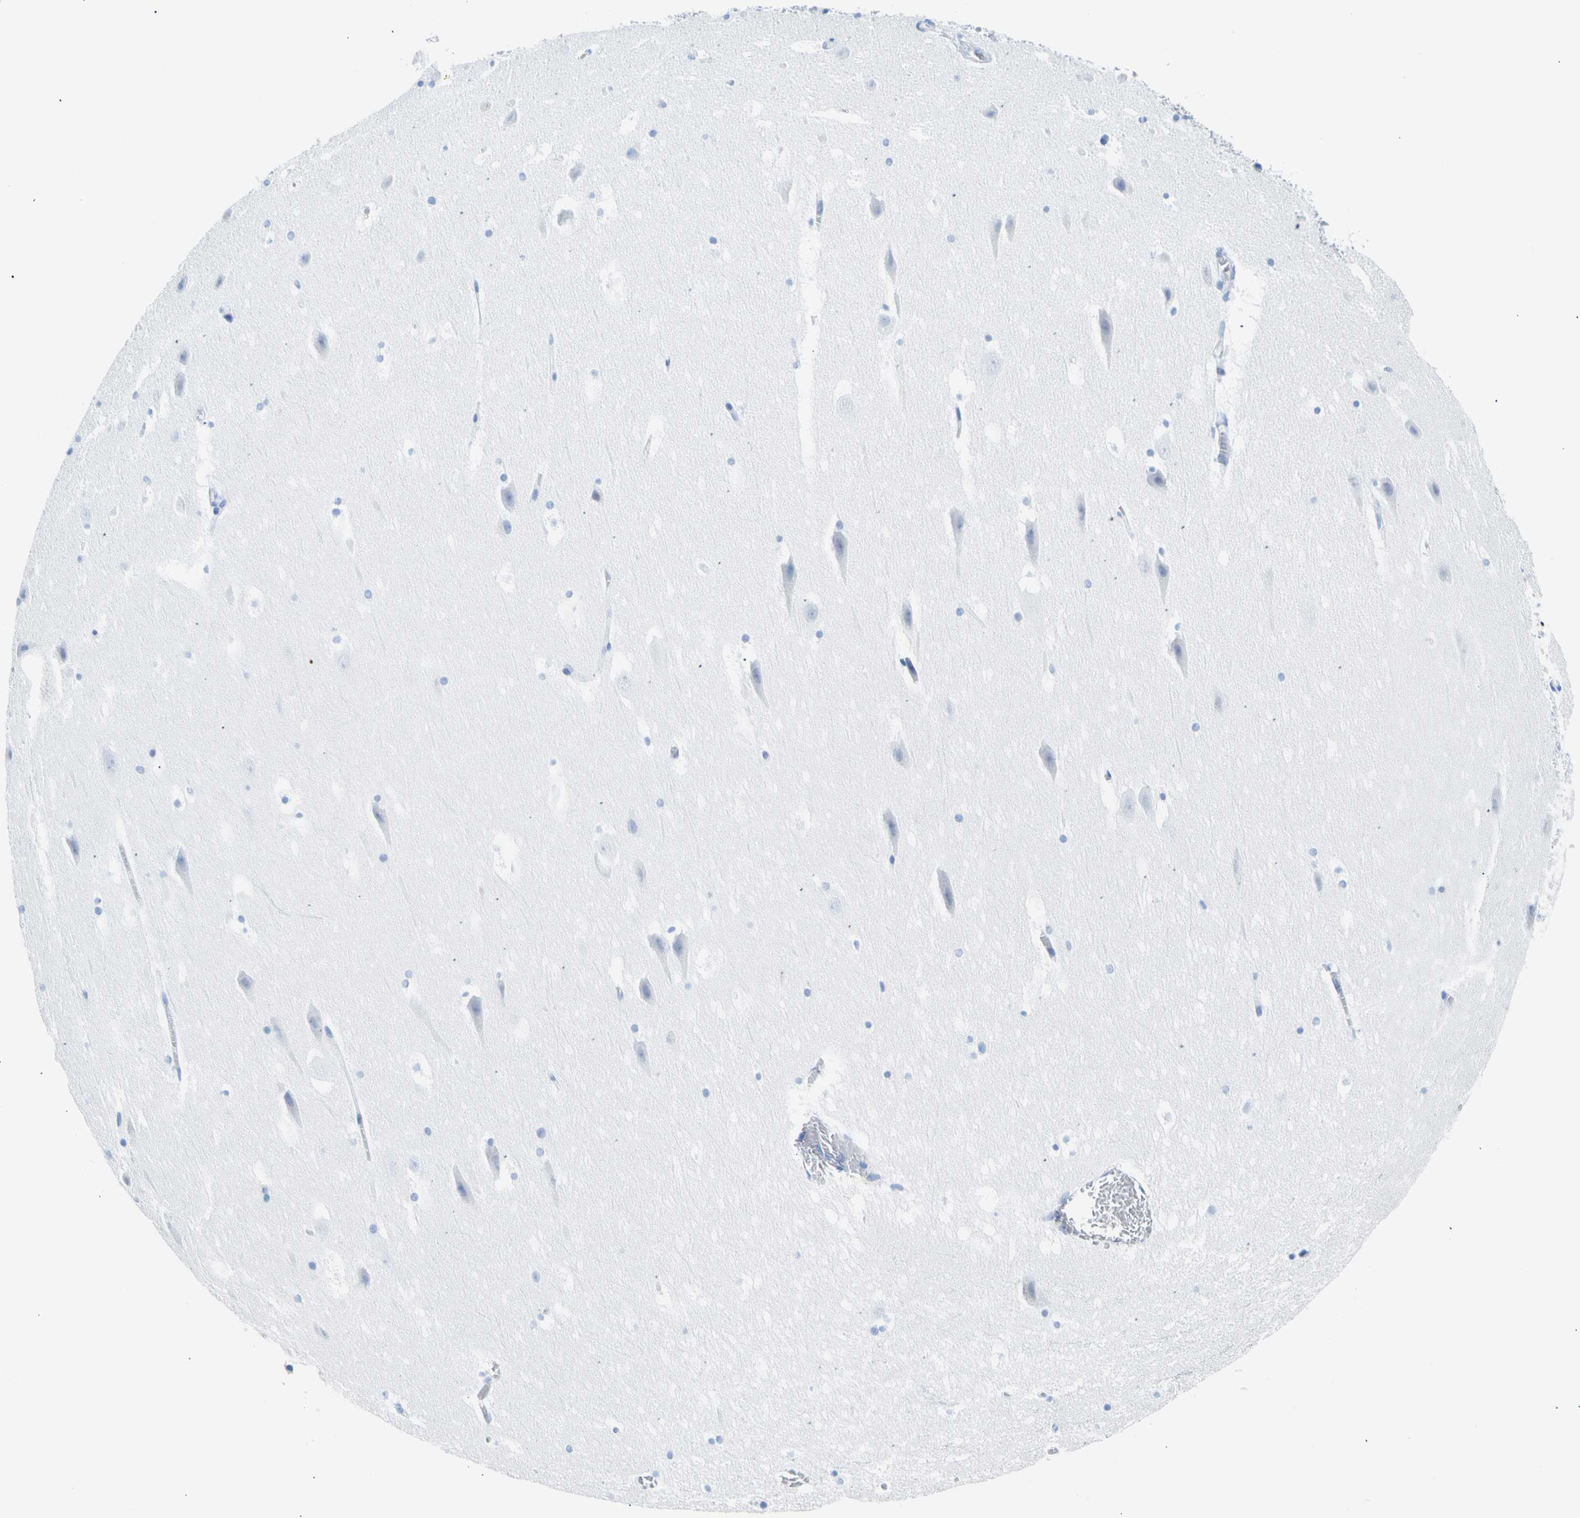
{"staining": {"intensity": "negative", "quantity": "none", "location": "none"}, "tissue": "hippocampus", "cell_type": "Glial cells", "image_type": "normal", "snomed": [{"axis": "morphology", "description": "Normal tissue, NOS"}, {"axis": "topography", "description": "Hippocampus"}], "caption": "The immunohistochemistry (IHC) image has no significant staining in glial cells of hippocampus.", "gene": "CEL", "patient": {"sex": "male", "age": 45}}